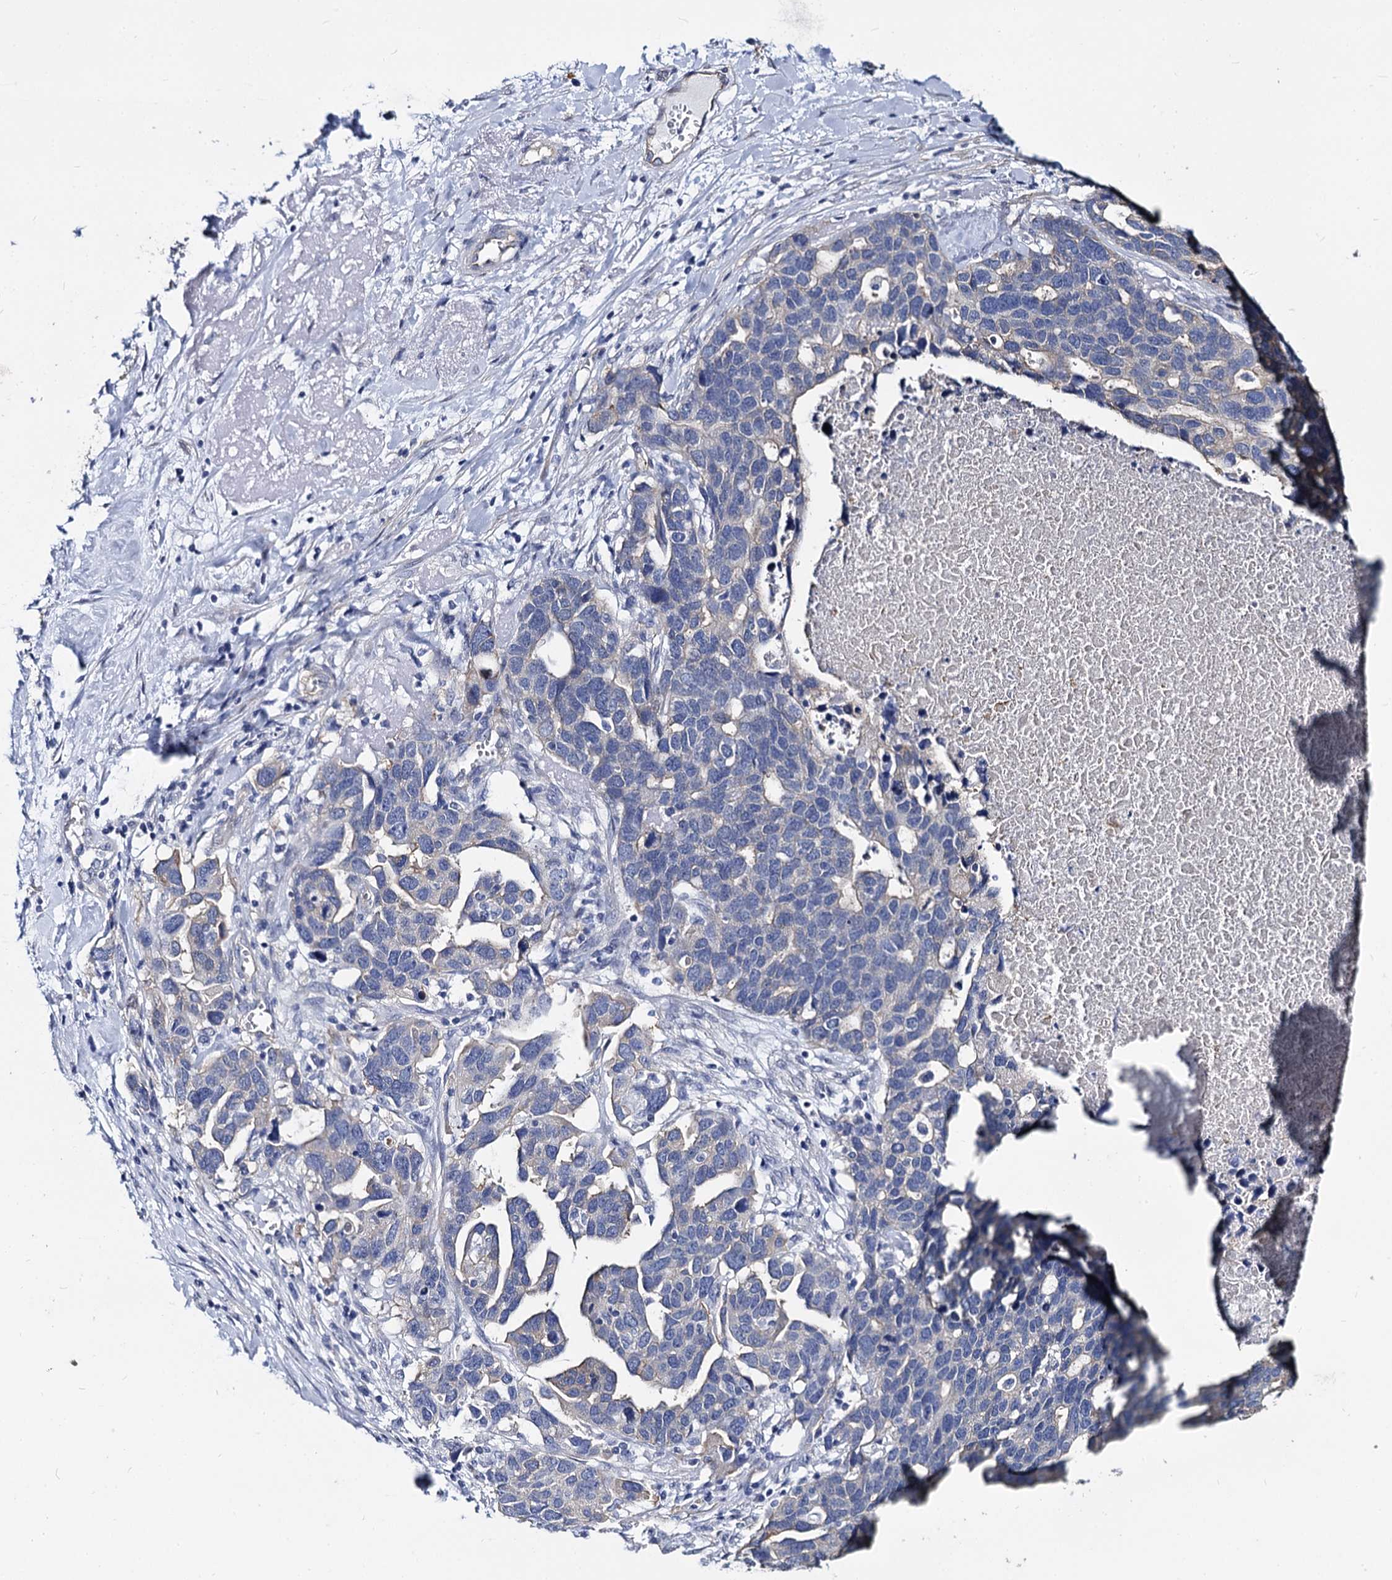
{"staining": {"intensity": "negative", "quantity": "none", "location": "none"}, "tissue": "ovarian cancer", "cell_type": "Tumor cells", "image_type": "cancer", "snomed": [{"axis": "morphology", "description": "Cystadenocarcinoma, serous, NOS"}, {"axis": "topography", "description": "Ovary"}], "caption": "There is no significant expression in tumor cells of ovarian cancer (serous cystadenocarcinoma).", "gene": "CBFB", "patient": {"sex": "female", "age": 54}}